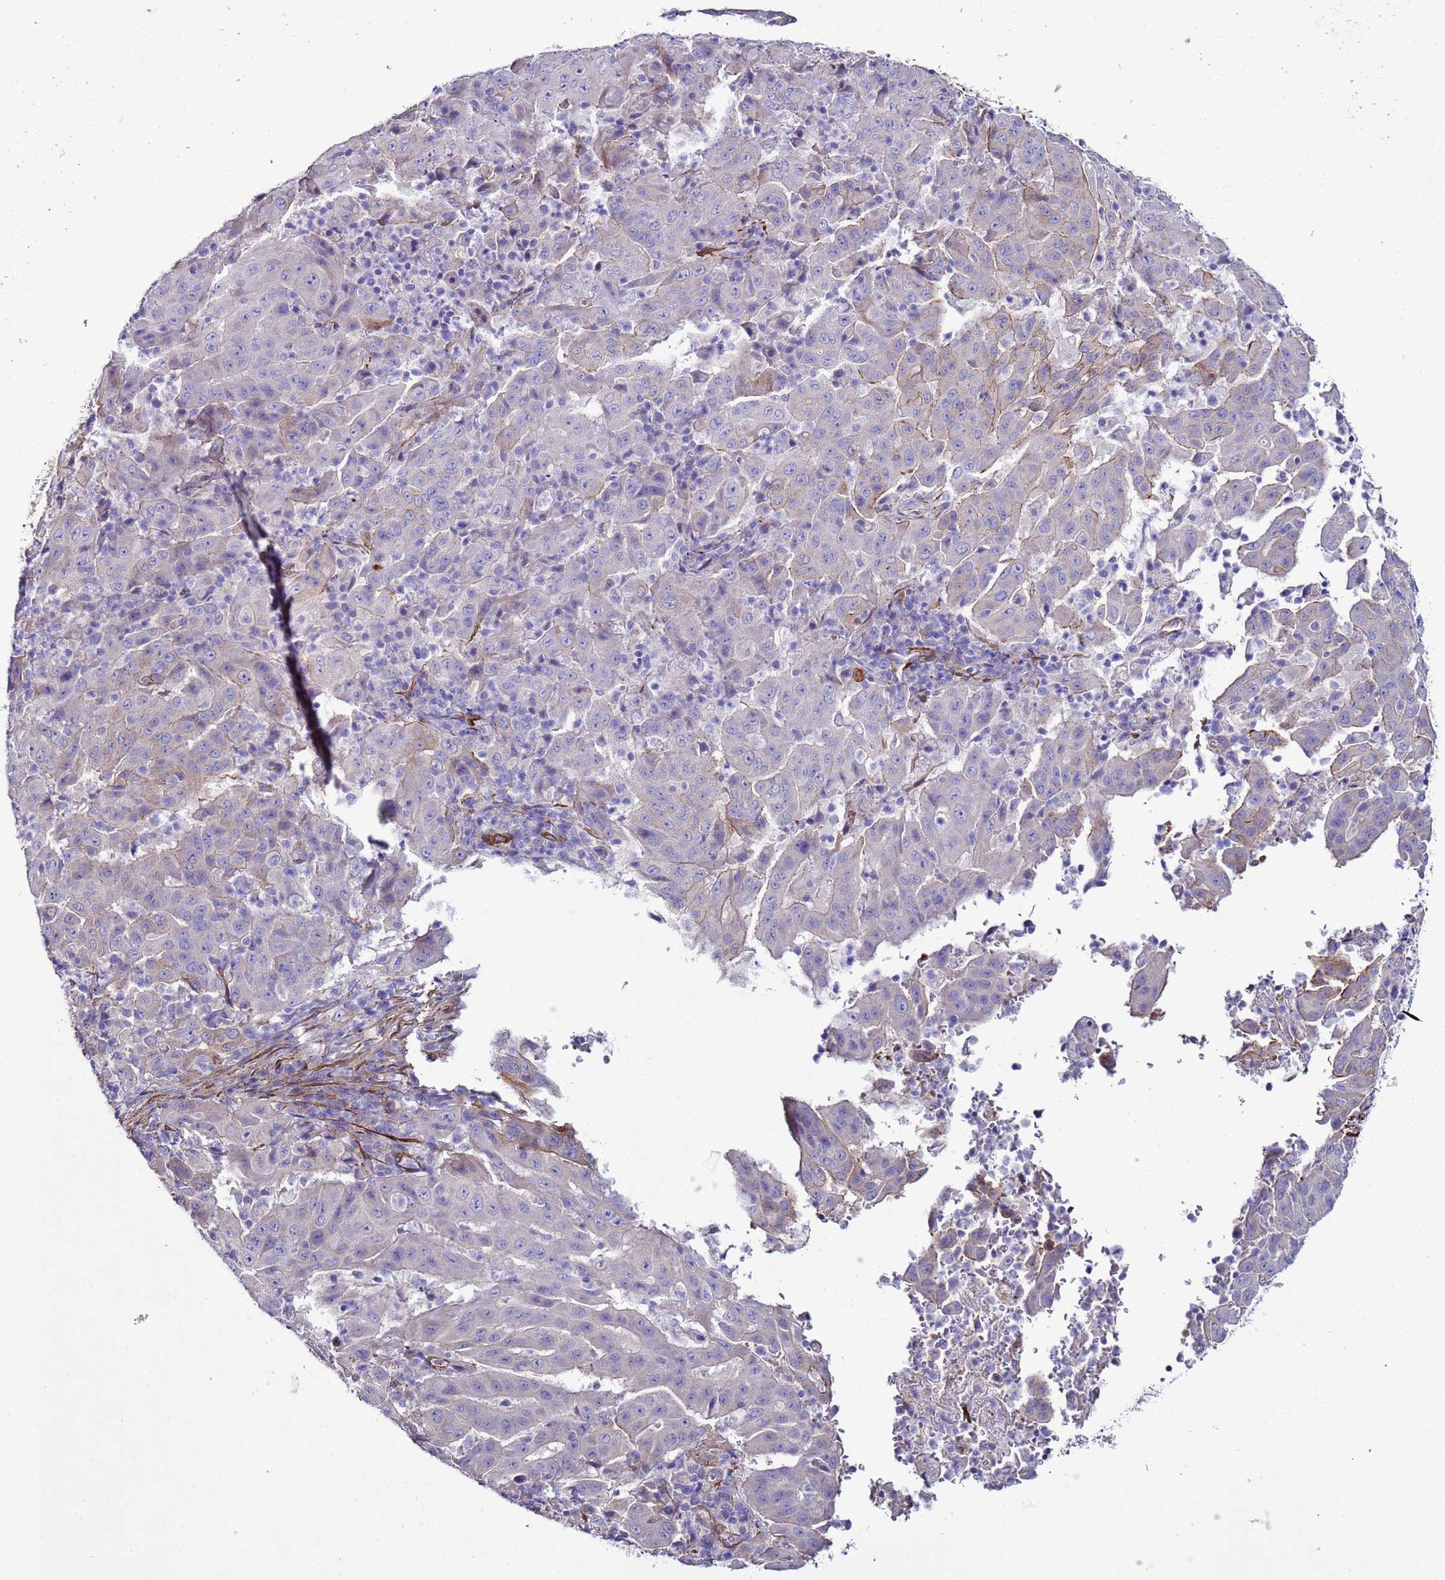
{"staining": {"intensity": "negative", "quantity": "none", "location": "none"}, "tissue": "pancreatic cancer", "cell_type": "Tumor cells", "image_type": "cancer", "snomed": [{"axis": "morphology", "description": "Adenocarcinoma, NOS"}, {"axis": "topography", "description": "Pancreas"}], "caption": "Image shows no protein expression in tumor cells of pancreatic cancer tissue.", "gene": "RABL2B", "patient": {"sex": "male", "age": 63}}